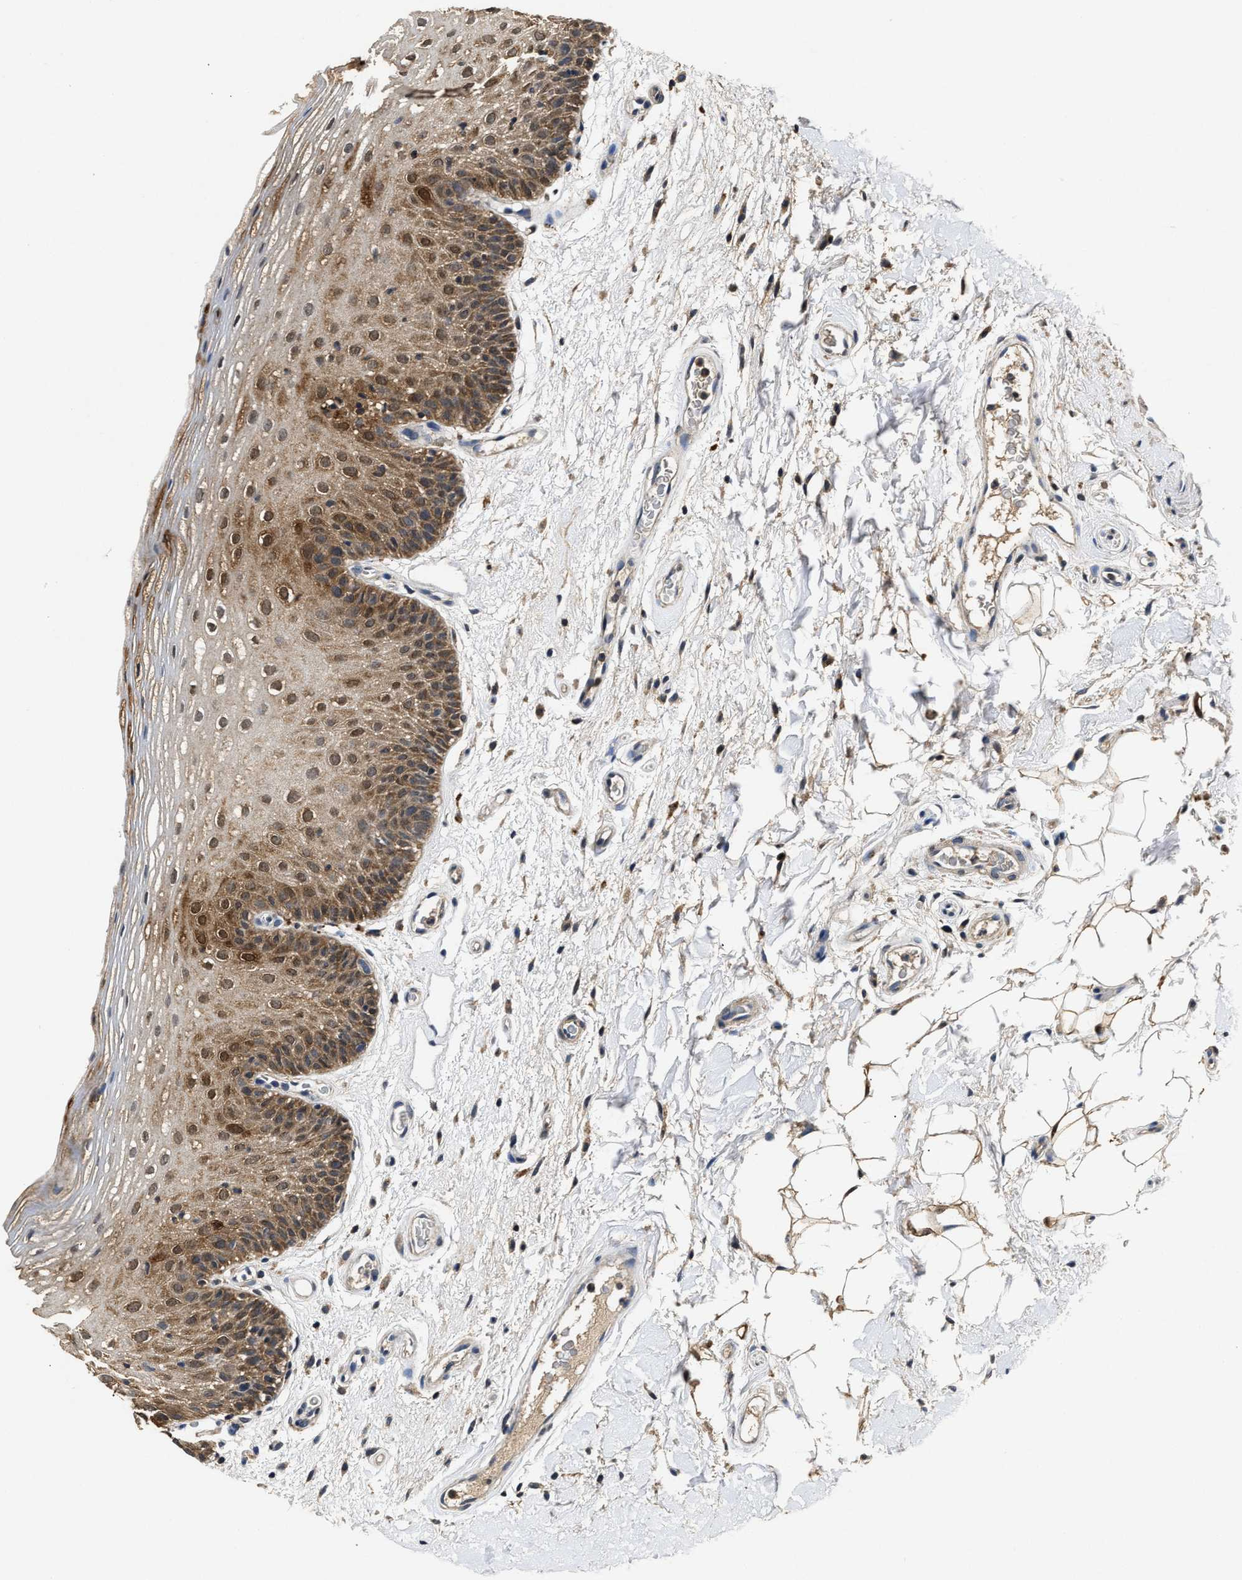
{"staining": {"intensity": "moderate", "quantity": ">75%", "location": "cytoplasmic/membranous,nuclear"}, "tissue": "oral mucosa", "cell_type": "Squamous epithelial cells", "image_type": "normal", "snomed": [{"axis": "morphology", "description": "Normal tissue, NOS"}, {"axis": "morphology", "description": "Squamous cell carcinoma, NOS"}, {"axis": "topography", "description": "Skeletal muscle"}, {"axis": "topography", "description": "Oral tissue"}], "caption": "Immunohistochemistry photomicrograph of unremarkable oral mucosa: human oral mucosa stained using immunohistochemistry shows medium levels of moderate protein expression localized specifically in the cytoplasmic/membranous,nuclear of squamous epithelial cells, appearing as a cytoplasmic/membranous,nuclear brown color.", "gene": "ACAT2", "patient": {"sex": "male", "age": 71}}